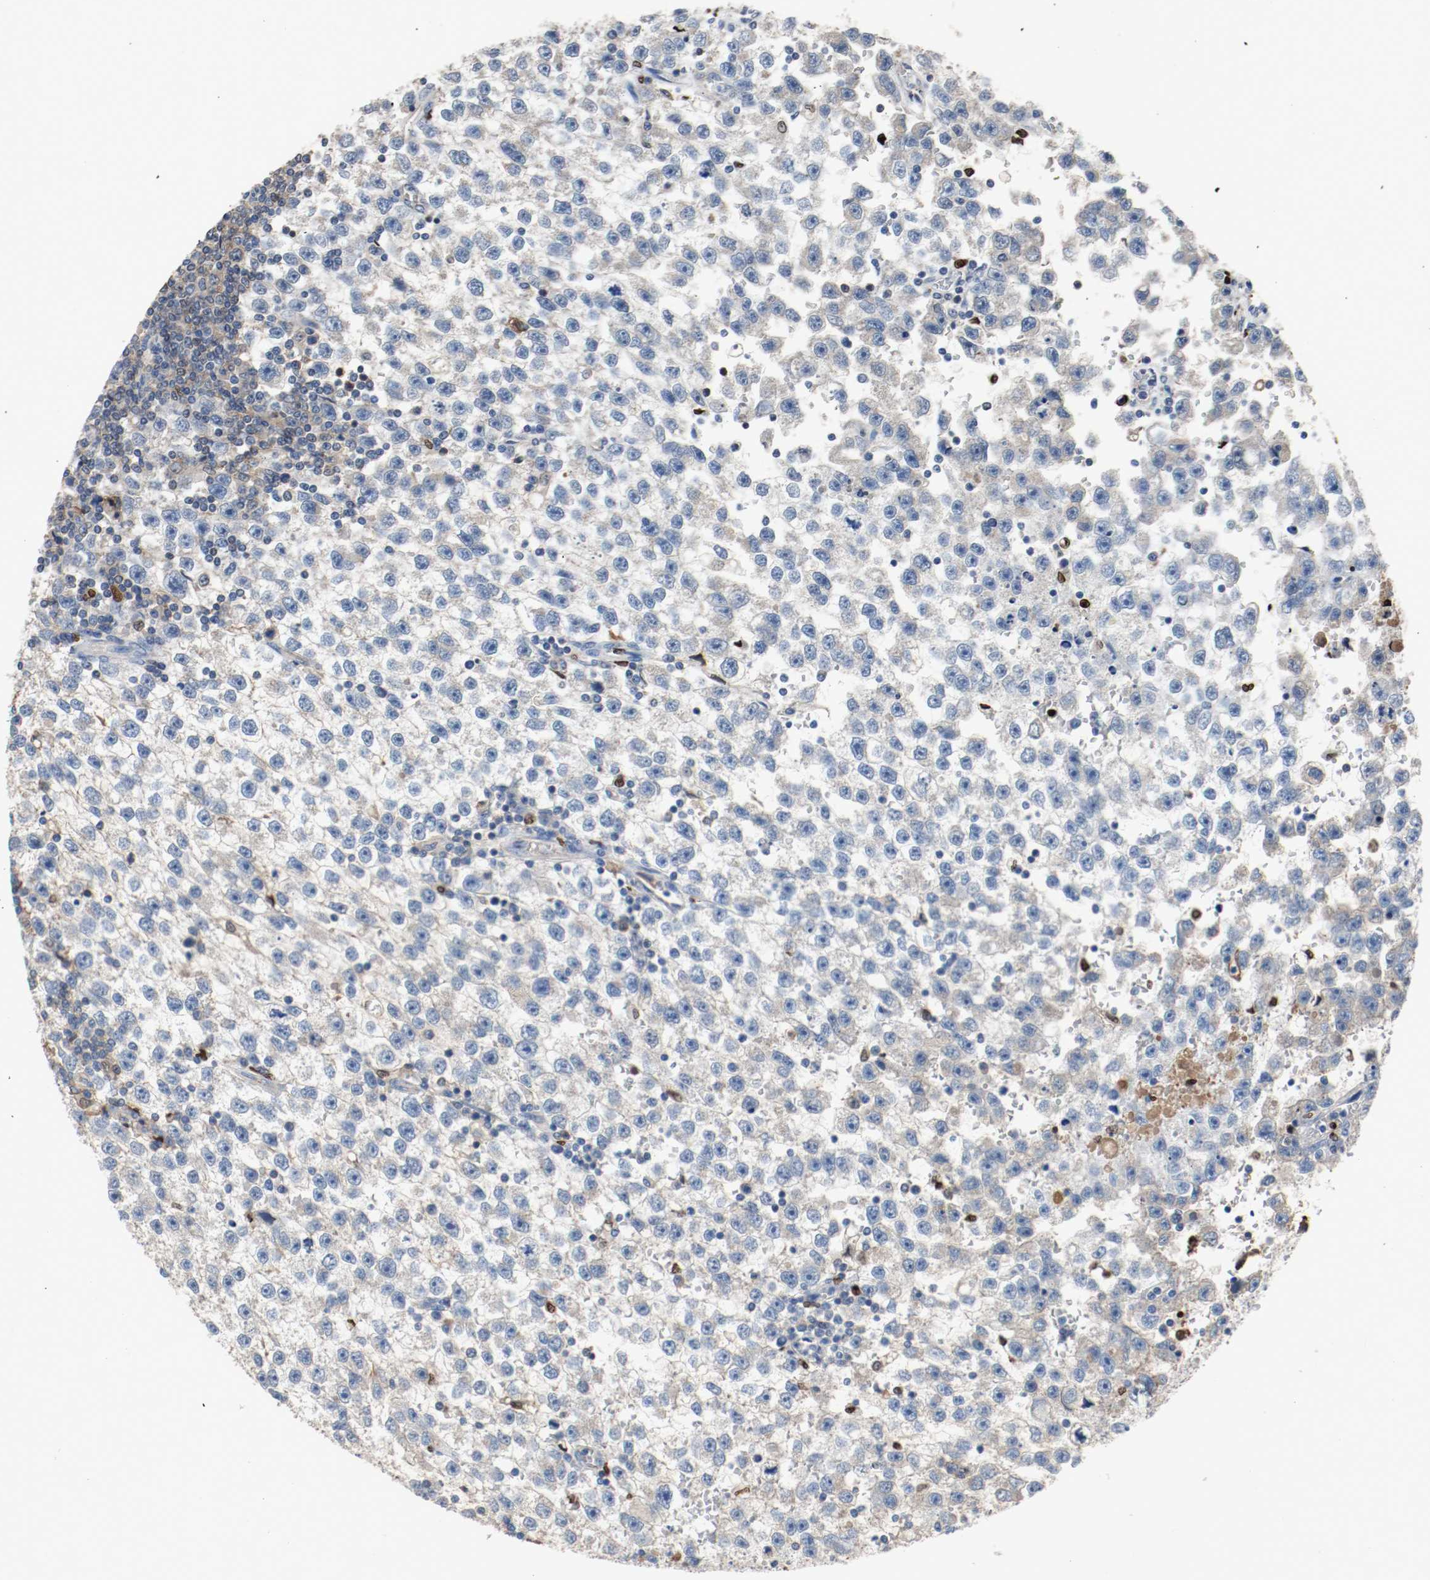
{"staining": {"intensity": "negative", "quantity": "none", "location": "none"}, "tissue": "testis cancer", "cell_type": "Tumor cells", "image_type": "cancer", "snomed": [{"axis": "morphology", "description": "Seminoma, NOS"}, {"axis": "topography", "description": "Testis"}], "caption": "Protein analysis of testis seminoma demonstrates no significant expression in tumor cells. (DAB immunohistochemistry visualized using brightfield microscopy, high magnification).", "gene": "BLK", "patient": {"sex": "male", "age": 33}}